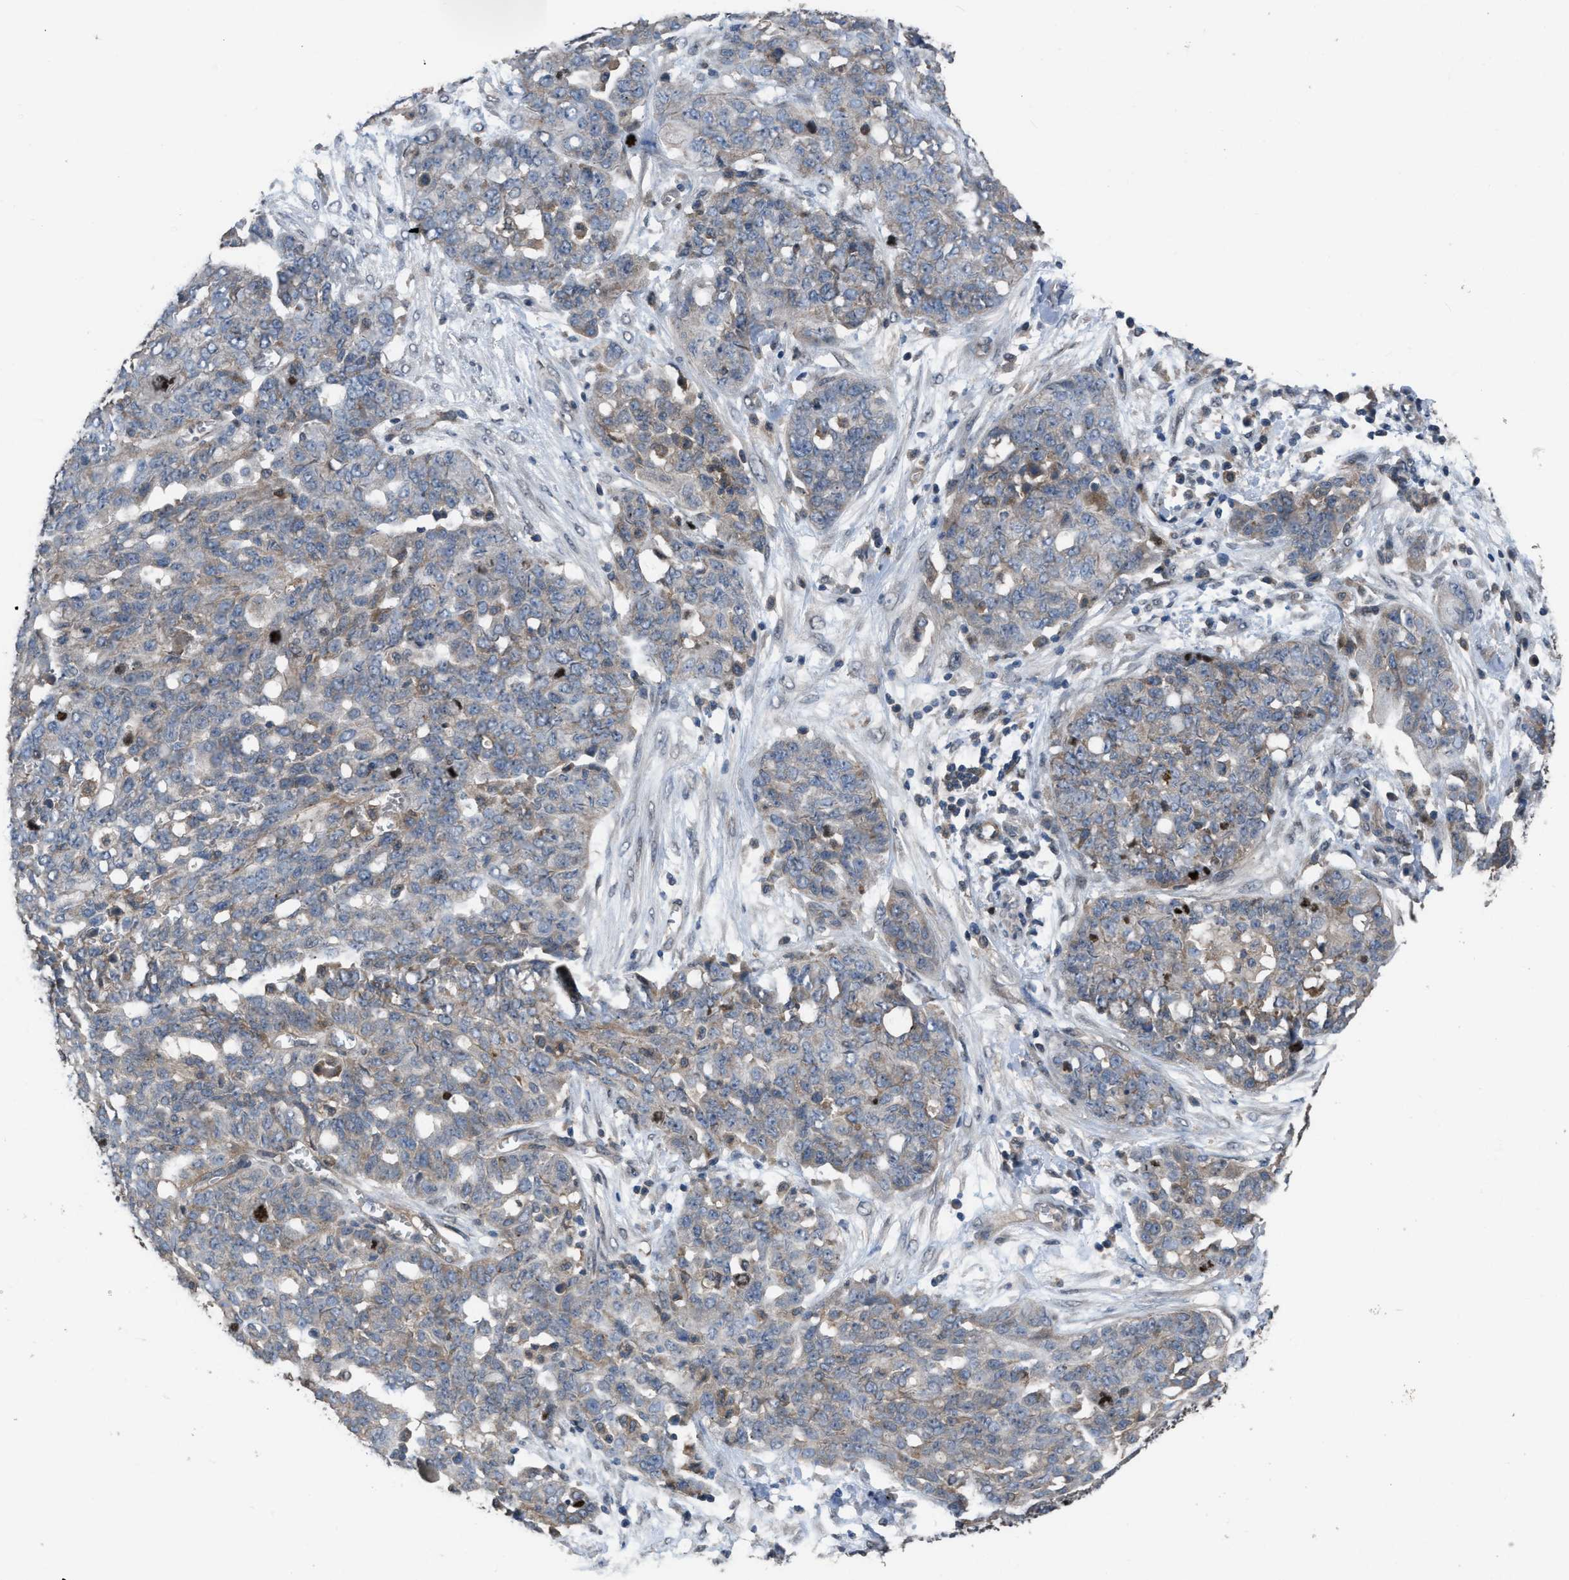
{"staining": {"intensity": "weak", "quantity": "<25%", "location": "cytoplasmic/membranous"}, "tissue": "ovarian cancer", "cell_type": "Tumor cells", "image_type": "cancer", "snomed": [{"axis": "morphology", "description": "Cystadenocarcinoma, serous, NOS"}, {"axis": "topography", "description": "Soft tissue"}, {"axis": "topography", "description": "Ovary"}], "caption": "Ovarian serous cystadenocarcinoma stained for a protein using immunohistochemistry (IHC) displays no positivity tumor cells.", "gene": "UTRN", "patient": {"sex": "female", "age": 57}}